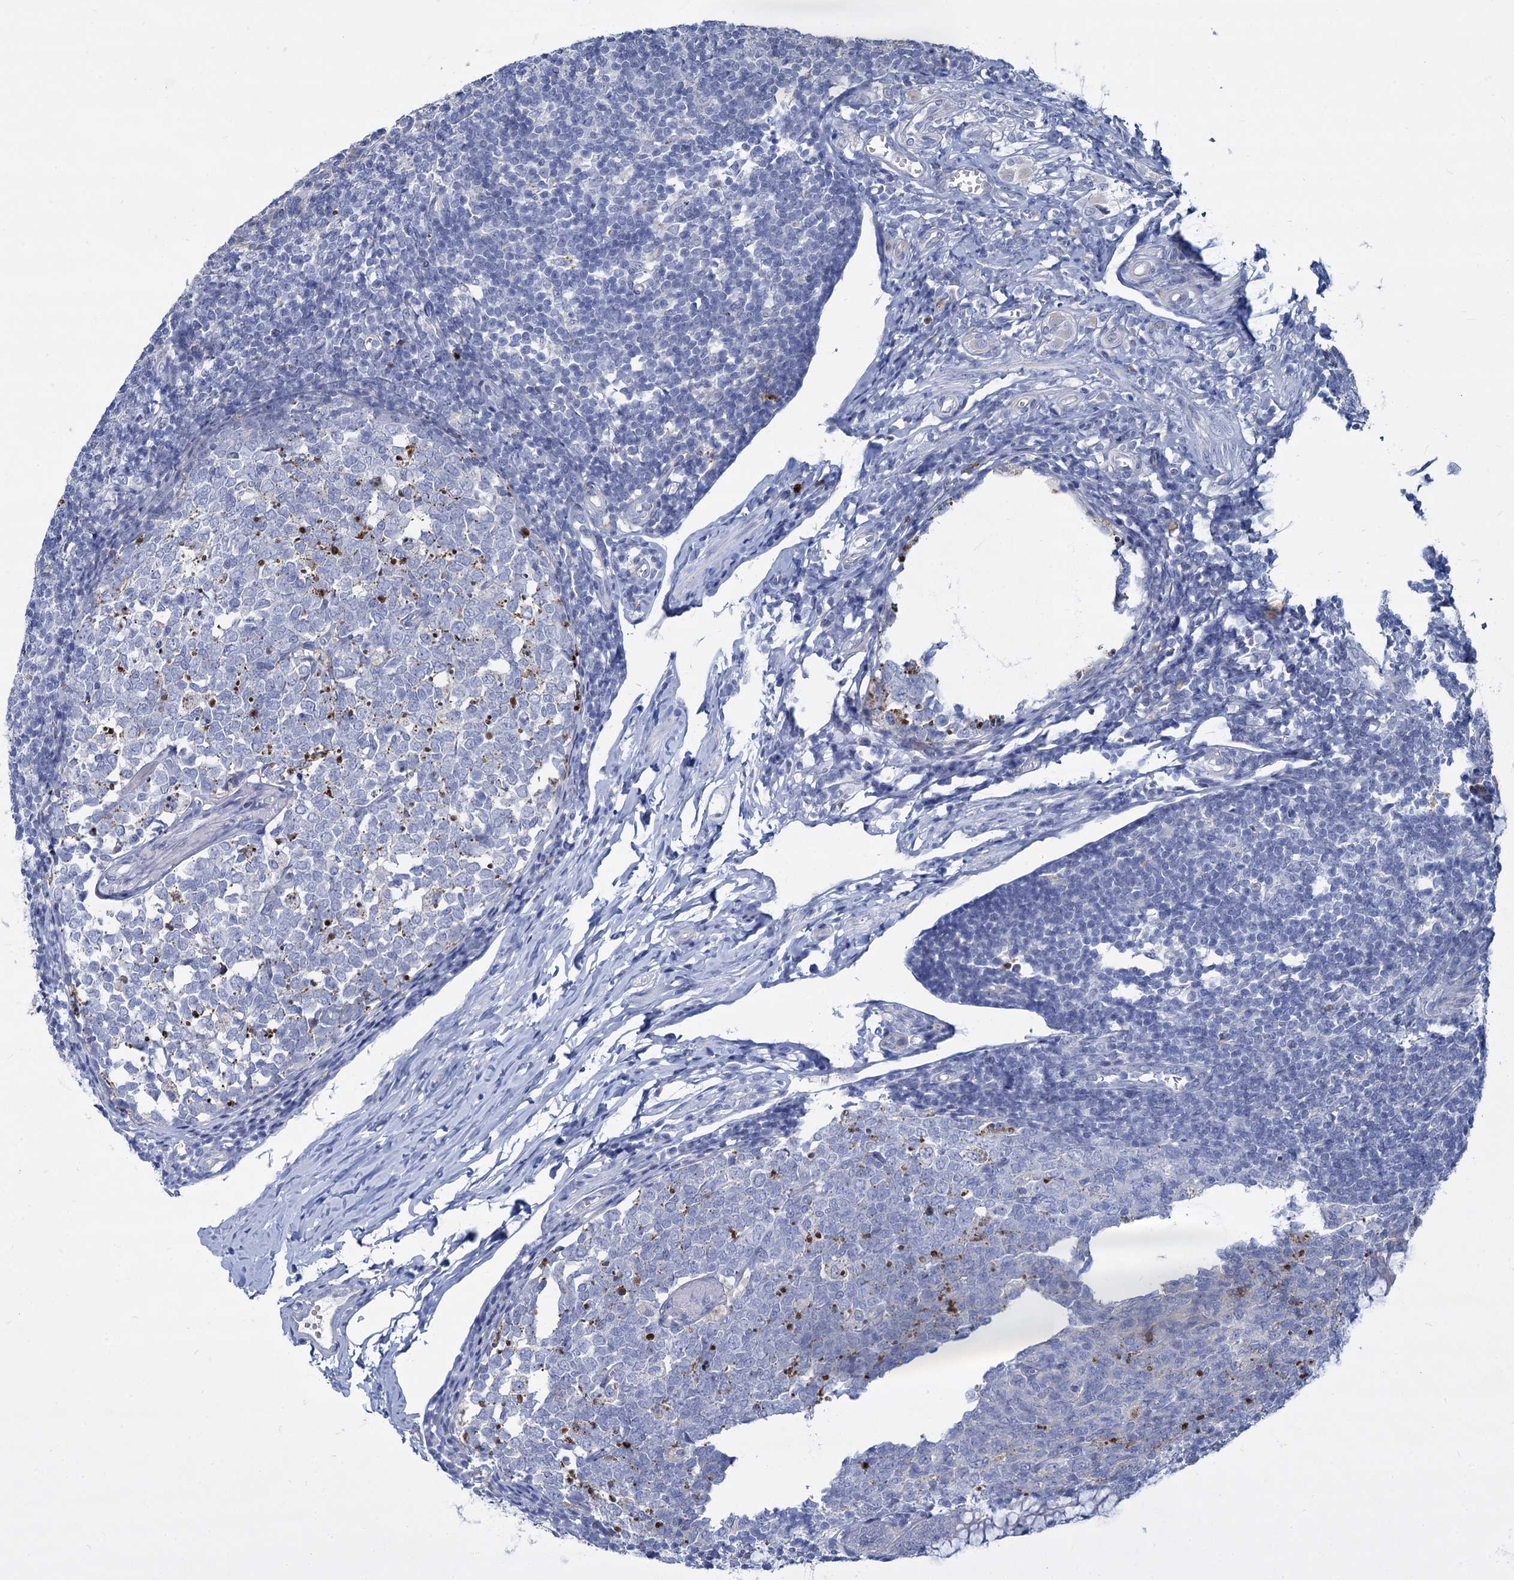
{"staining": {"intensity": "negative", "quantity": "none", "location": "none"}, "tissue": "appendix", "cell_type": "Glandular cells", "image_type": "normal", "snomed": [{"axis": "morphology", "description": "Normal tissue, NOS"}, {"axis": "topography", "description": "Appendix"}], "caption": "A high-resolution image shows IHC staining of unremarkable appendix, which demonstrates no significant expression in glandular cells. Brightfield microscopy of immunohistochemistry stained with DAB (brown) and hematoxylin (blue), captured at high magnification.", "gene": "TRIM77", "patient": {"sex": "male", "age": 14}}